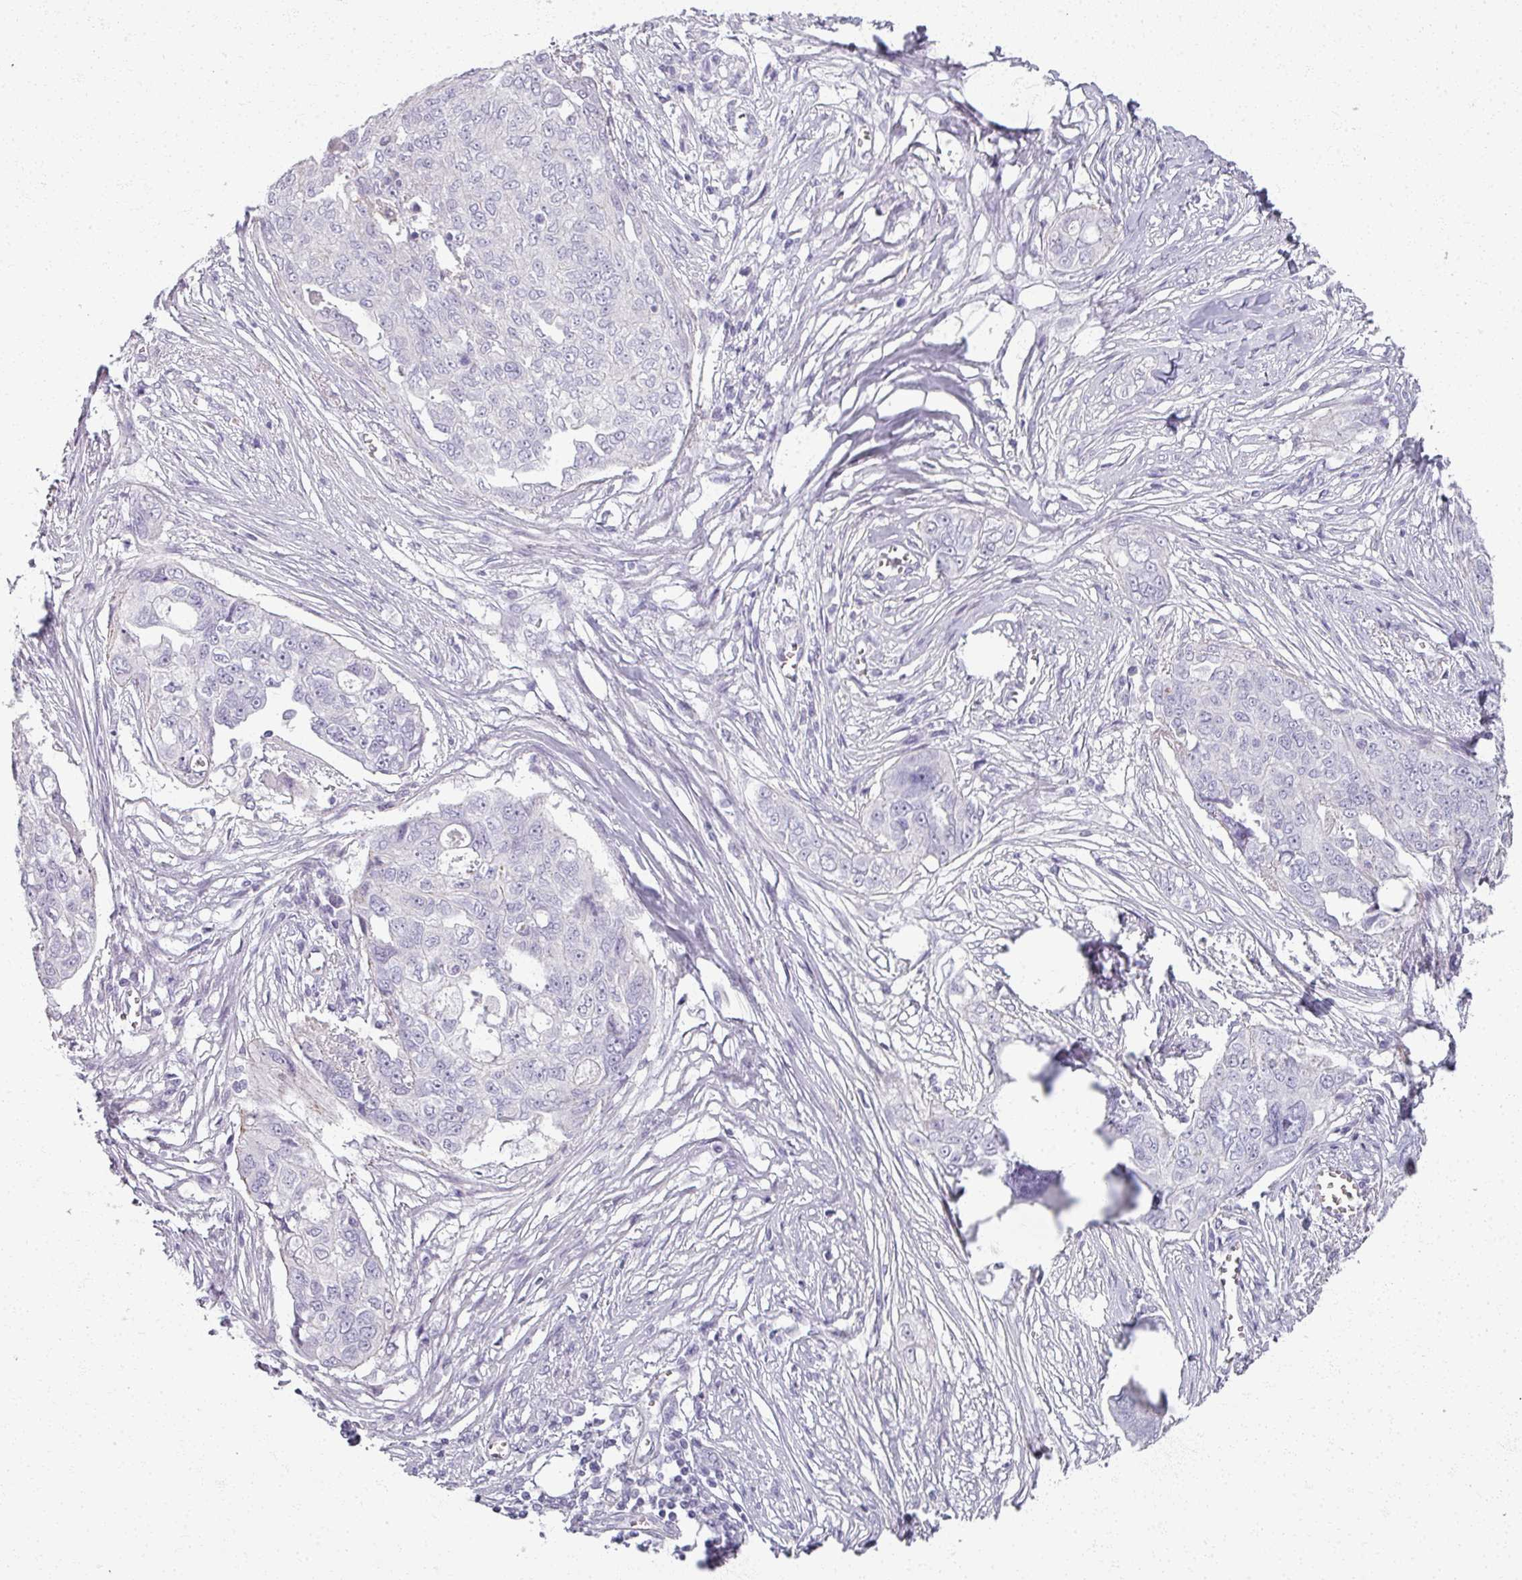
{"staining": {"intensity": "negative", "quantity": "none", "location": "none"}, "tissue": "ovarian cancer", "cell_type": "Tumor cells", "image_type": "cancer", "snomed": [{"axis": "morphology", "description": "Carcinoma, endometroid"}, {"axis": "topography", "description": "Ovary"}], "caption": "Tumor cells show no significant protein staining in ovarian cancer (endometroid carcinoma).", "gene": "RFPL2", "patient": {"sex": "female", "age": 70}}